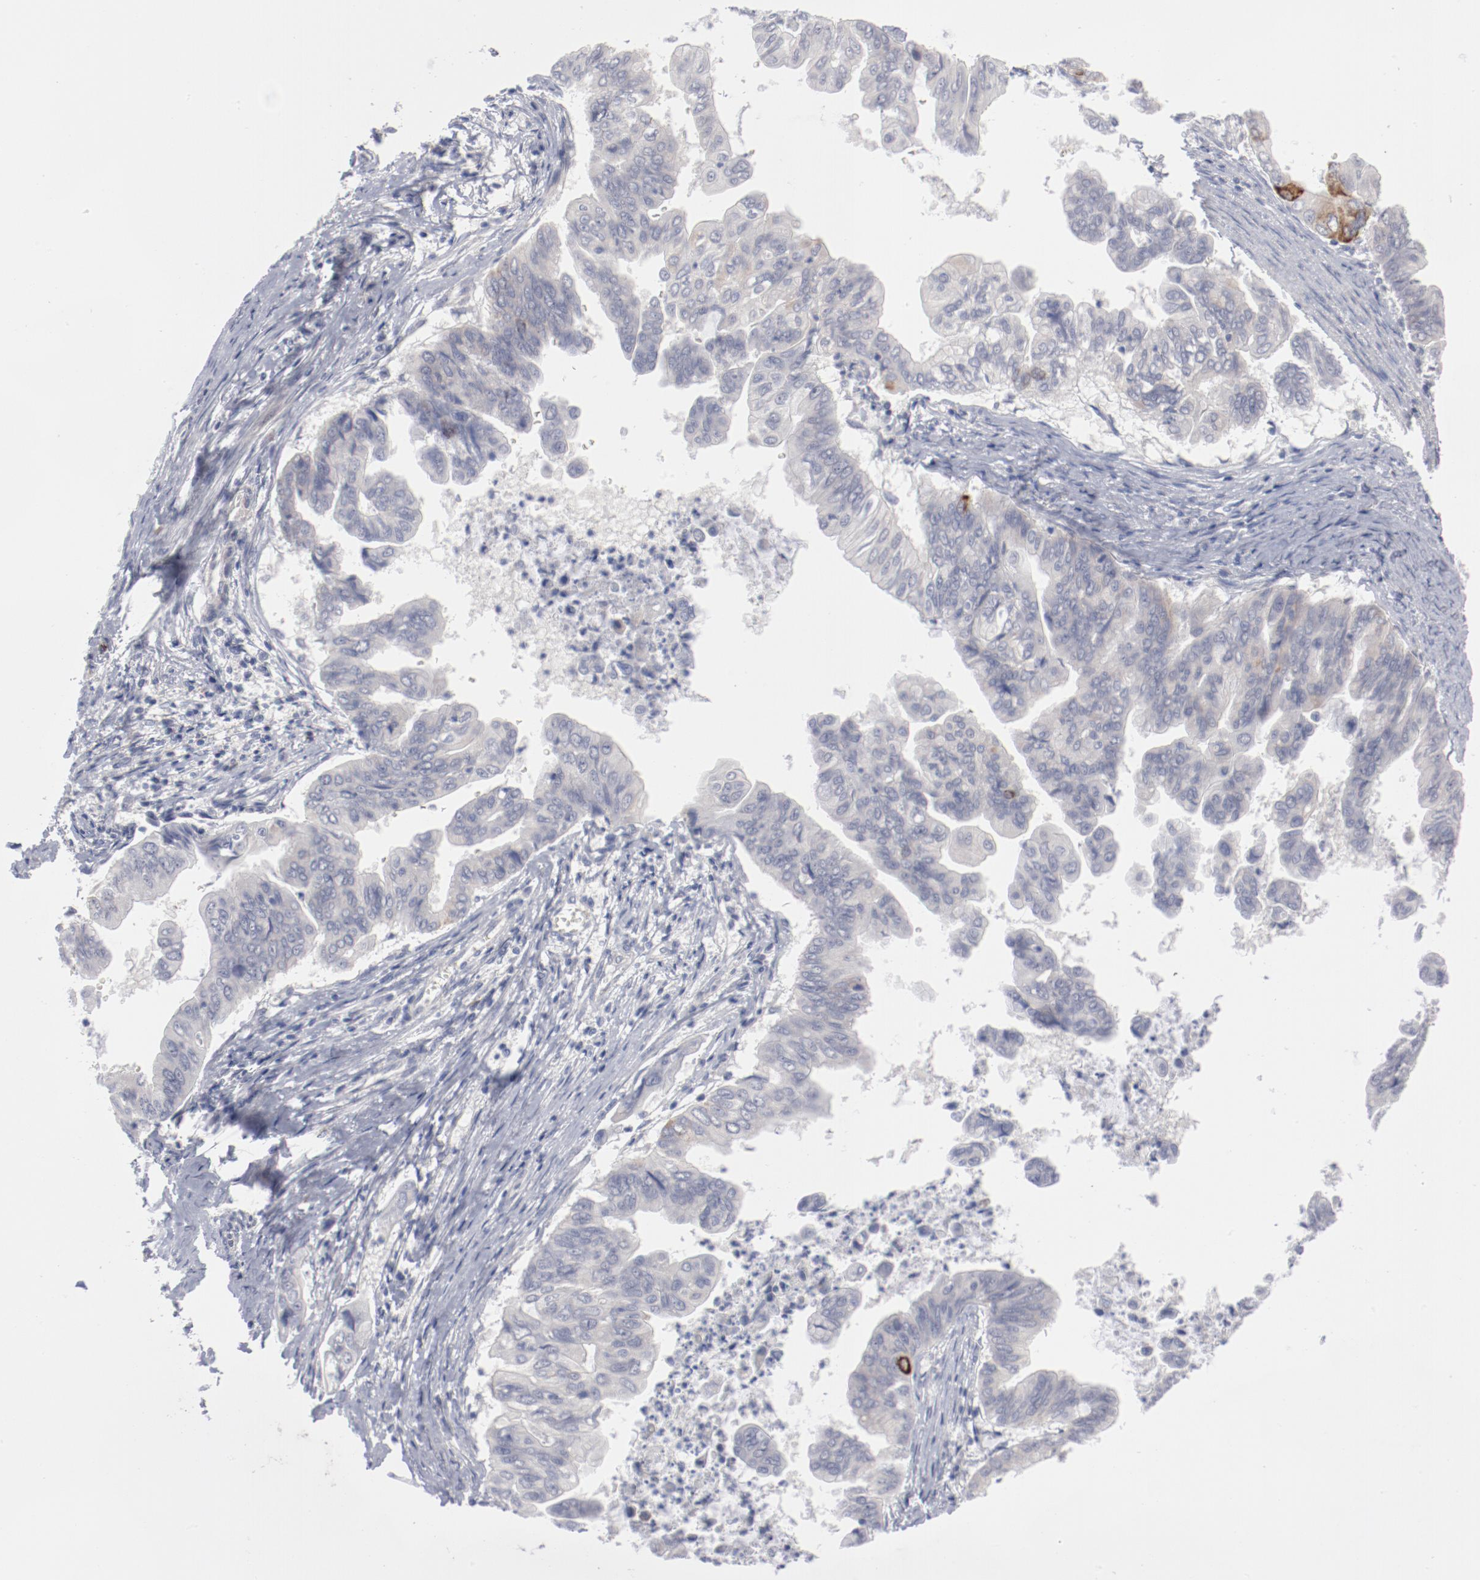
{"staining": {"intensity": "moderate", "quantity": "<25%", "location": "cytoplasmic/membranous"}, "tissue": "stomach cancer", "cell_type": "Tumor cells", "image_type": "cancer", "snomed": [{"axis": "morphology", "description": "Adenocarcinoma, NOS"}, {"axis": "topography", "description": "Stomach, upper"}], "caption": "Protein staining exhibits moderate cytoplasmic/membranous positivity in about <25% of tumor cells in adenocarcinoma (stomach).", "gene": "SH3BGR", "patient": {"sex": "male", "age": 80}}